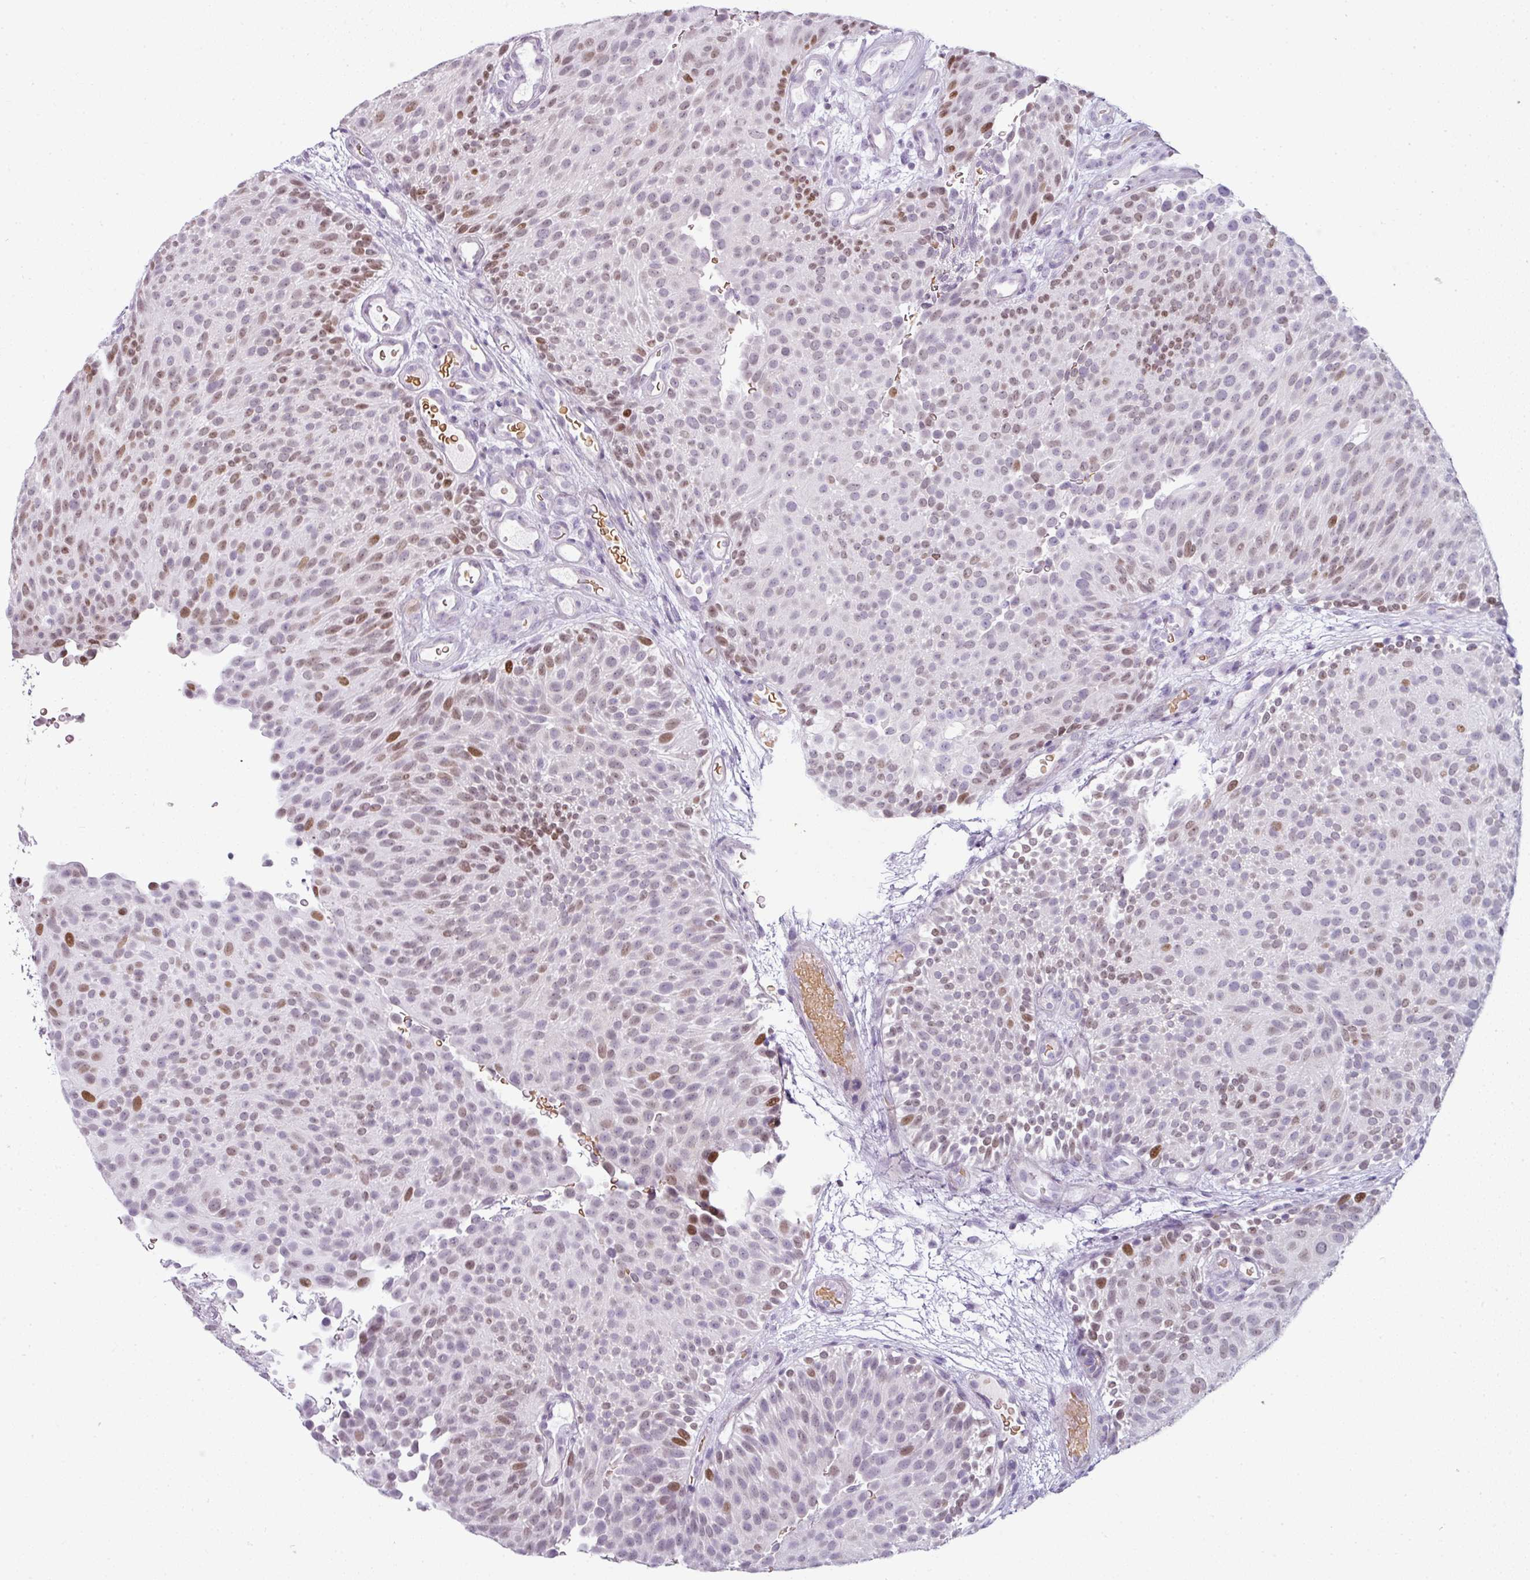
{"staining": {"intensity": "moderate", "quantity": "25%-75%", "location": "nuclear"}, "tissue": "urothelial cancer", "cell_type": "Tumor cells", "image_type": "cancer", "snomed": [{"axis": "morphology", "description": "Urothelial carcinoma, Low grade"}, {"axis": "topography", "description": "Urinary bladder"}], "caption": "This histopathology image shows immunohistochemistry staining of human low-grade urothelial carcinoma, with medium moderate nuclear staining in about 25%-75% of tumor cells.", "gene": "SYT8", "patient": {"sex": "male", "age": 78}}